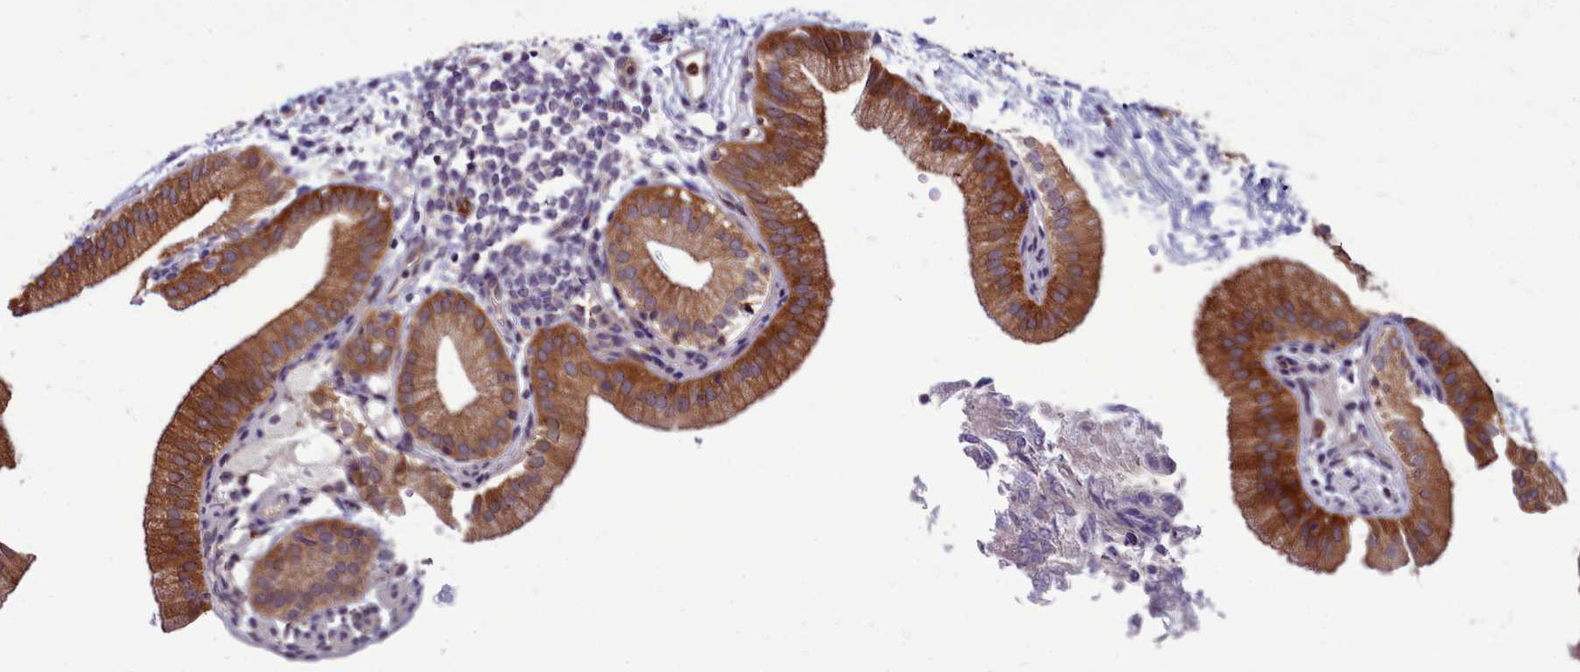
{"staining": {"intensity": "strong", "quantity": ">75%", "location": "cytoplasmic/membranous"}, "tissue": "gallbladder", "cell_type": "Glandular cells", "image_type": "normal", "snomed": [{"axis": "morphology", "description": "Normal tissue, NOS"}, {"axis": "topography", "description": "Gallbladder"}], "caption": "The immunohistochemical stain highlights strong cytoplasmic/membranous staining in glandular cells of benign gallbladder. The protein of interest is stained brown, and the nuclei are stained in blue (DAB (3,3'-diaminobenzidine) IHC with brightfield microscopy, high magnification).", "gene": "BCAR1", "patient": {"sex": "male", "age": 55}}